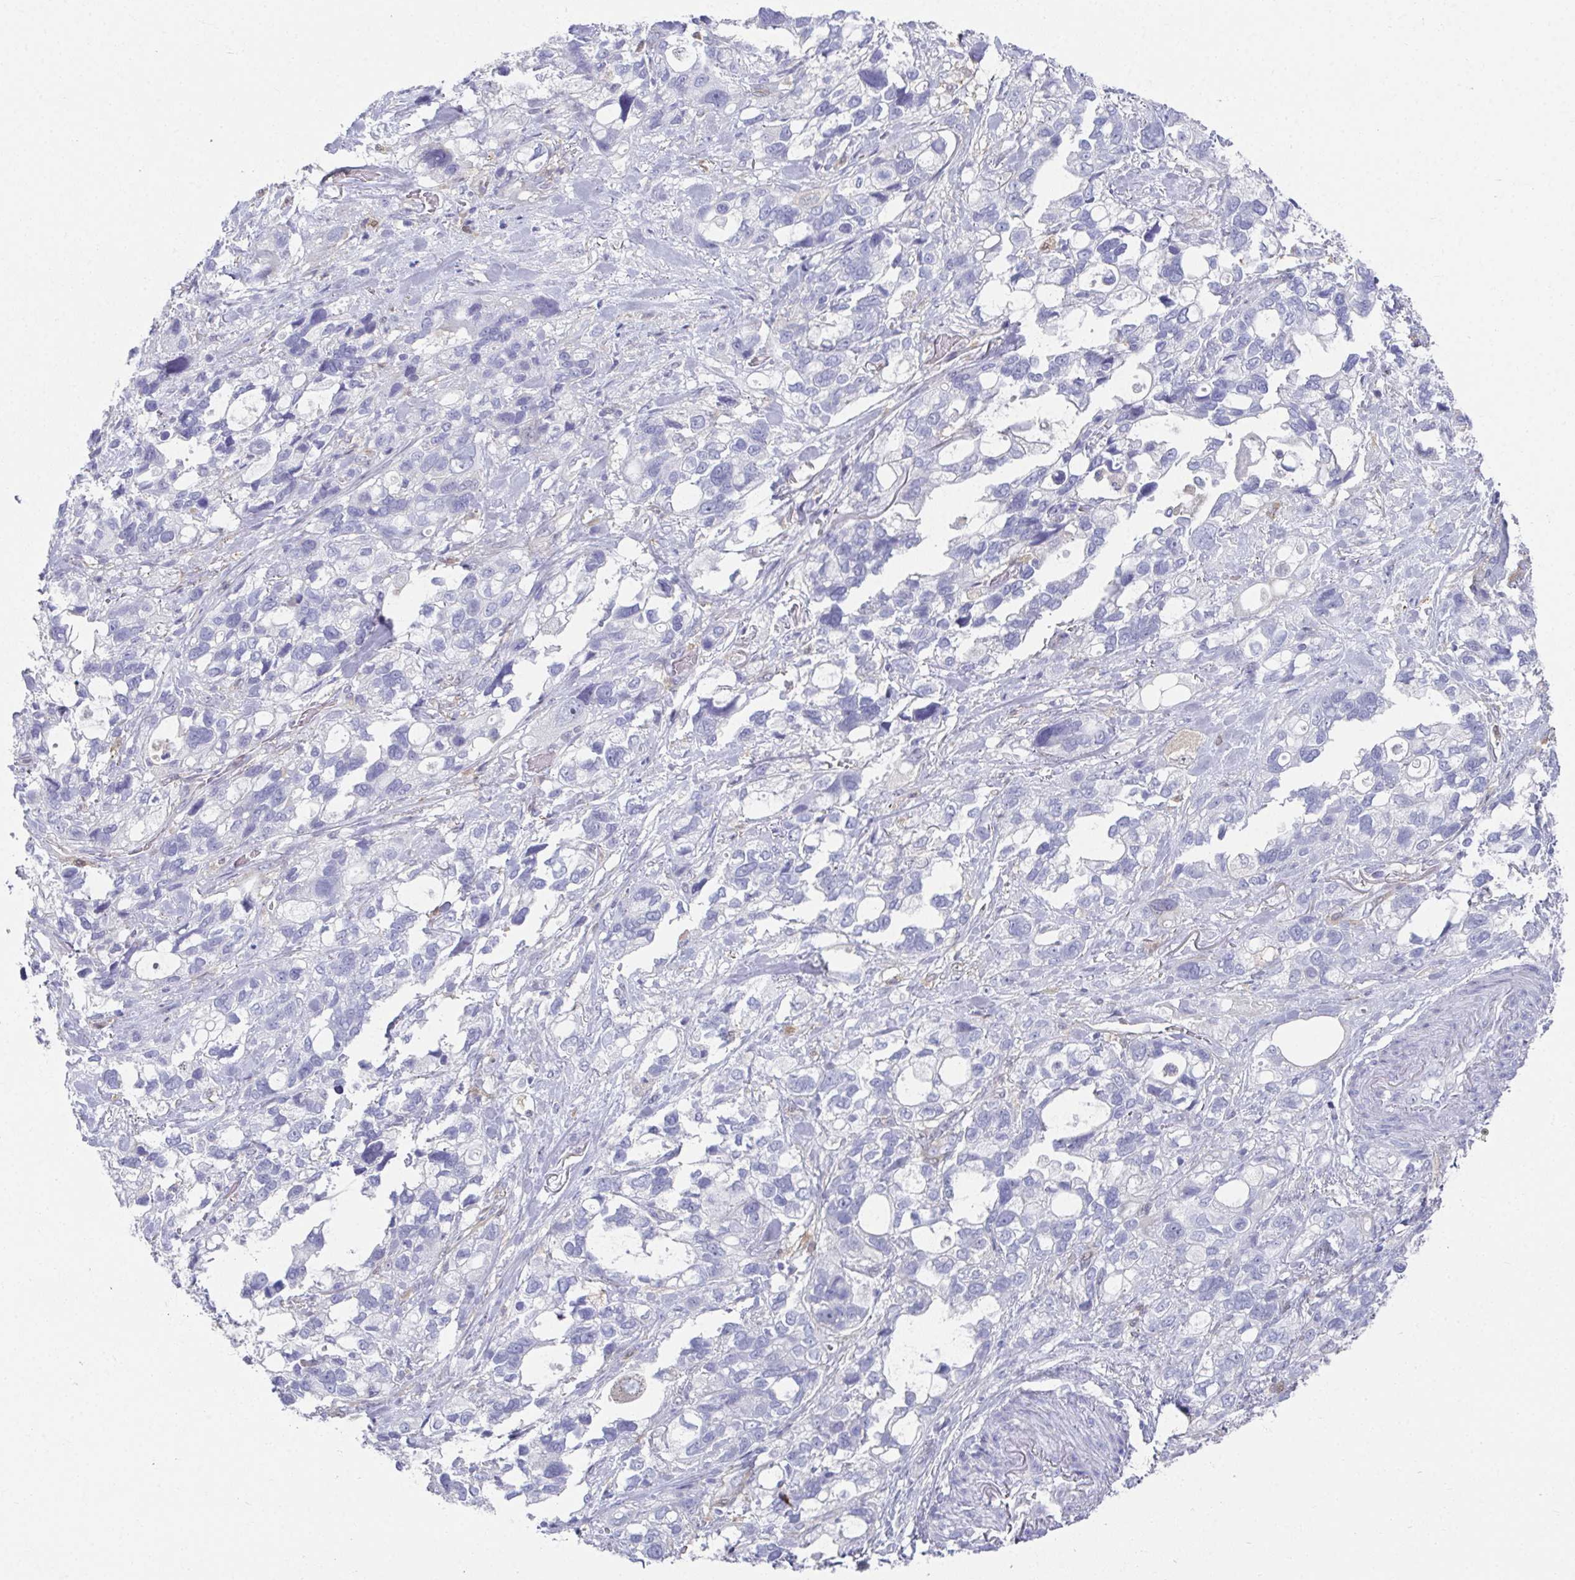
{"staining": {"intensity": "negative", "quantity": "none", "location": "none"}, "tissue": "stomach cancer", "cell_type": "Tumor cells", "image_type": "cancer", "snomed": [{"axis": "morphology", "description": "Adenocarcinoma, NOS"}, {"axis": "topography", "description": "Stomach, upper"}], "caption": "A histopathology image of human stomach cancer (adenocarcinoma) is negative for staining in tumor cells.", "gene": "RBP1", "patient": {"sex": "female", "age": 81}}